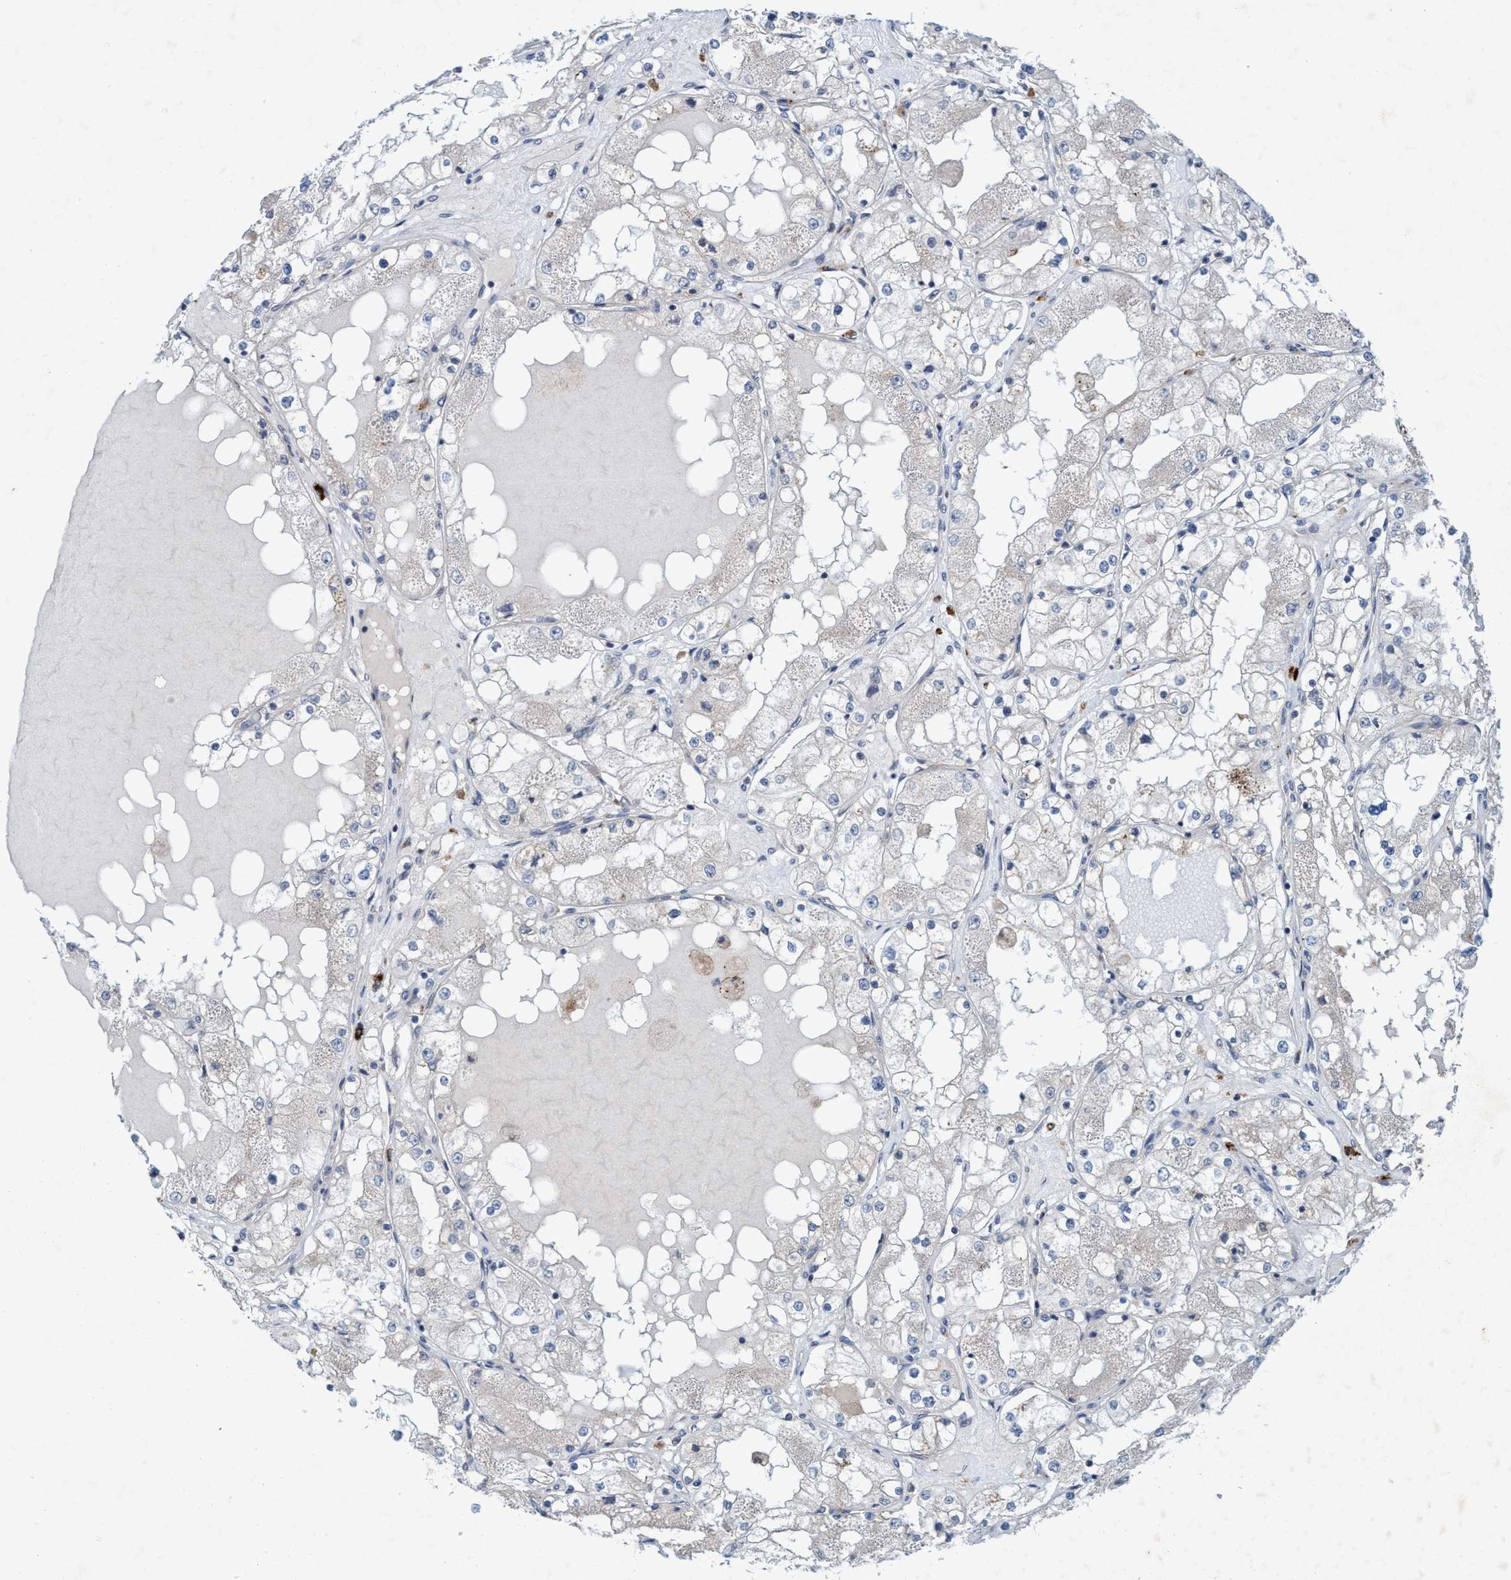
{"staining": {"intensity": "negative", "quantity": "none", "location": "none"}, "tissue": "renal cancer", "cell_type": "Tumor cells", "image_type": "cancer", "snomed": [{"axis": "morphology", "description": "Adenocarcinoma, NOS"}, {"axis": "topography", "description": "Kidney"}], "caption": "High magnification brightfield microscopy of renal cancer stained with DAB (brown) and counterstained with hematoxylin (blue): tumor cells show no significant staining.", "gene": "TRIM65", "patient": {"sex": "male", "age": 68}}